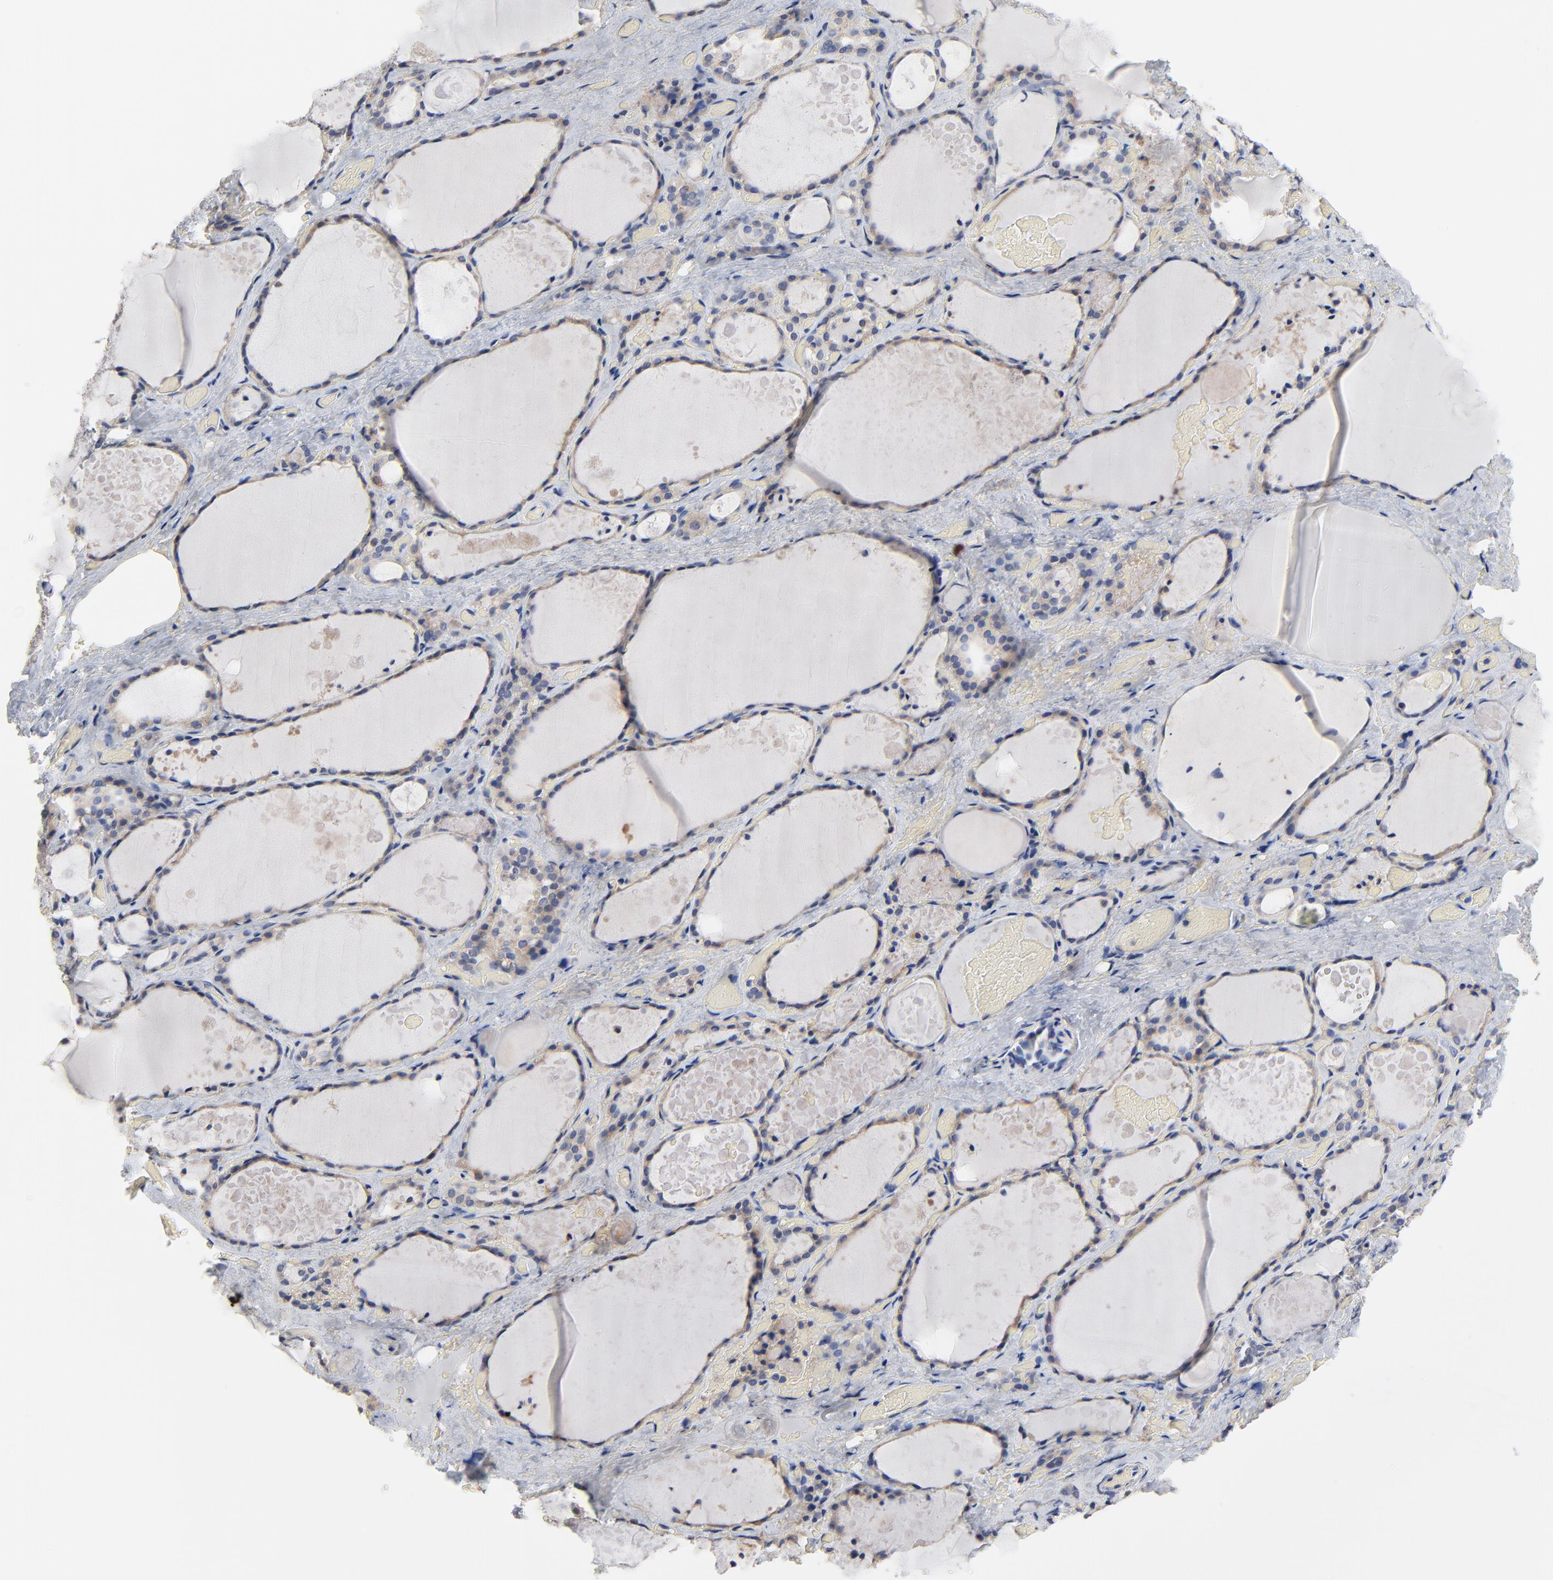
{"staining": {"intensity": "weak", "quantity": ">75%", "location": "cytoplasmic/membranous"}, "tissue": "thyroid gland", "cell_type": "Glandular cells", "image_type": "normal", "snomed": [{"axis": "morphology", "description": "Normal tissue, NOS"}, {"axis": "topography", "description": "Thyroid gland"}], "caption": "A high-resolution histopathology image shows IHC staining of normal thyroid gland, which exhibits weak cytoplasmic/membranous positivity in approximately >75% of glandular cells. The staining was performed using DAB, with brown indicating positive protein expression. Nuclei are stained blue with hematoxylin.", "gene": "FBXL5", "patient": {"sex": "male", "age": 61}}